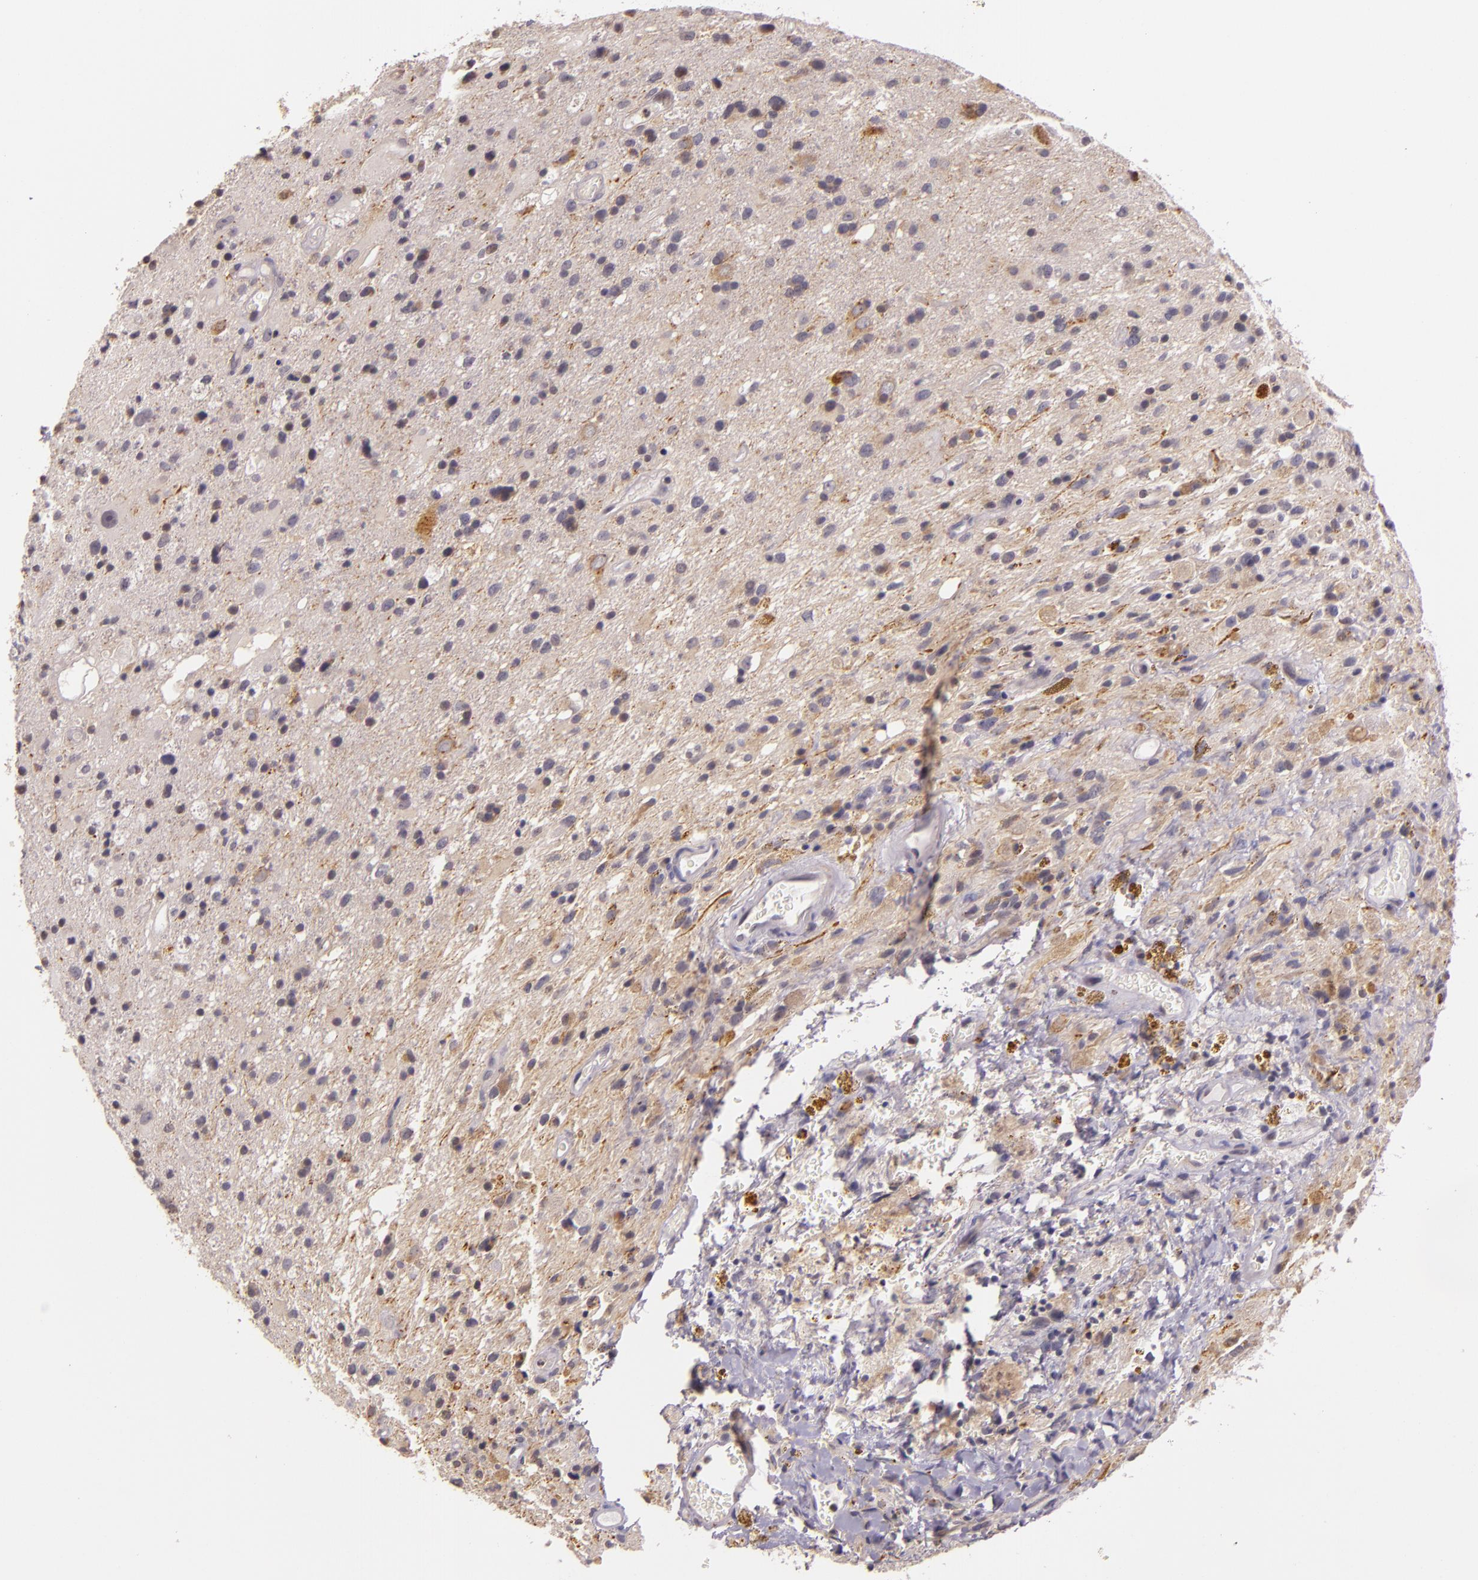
{"staining": {"intensity": "weak", "quantity": "25%-75%", "location": "cytoplasmic/membranous"}, "tissue": "glioma", "cell_type": "Tumor cells", "image_type": "cancer", "snomed": [{"axis": "morphology", "description": "Glioma, malignant, High grade"}, {"axis": "topography", "description": "Brain"}], "caption": "Immunohistochemical staining of glioma displays weak cytoplasmic/membranous protein expression in about 25%-75% of tumor cells.", "gene": "ARMH4", "patient": {"sex": "male", "age": 48}}